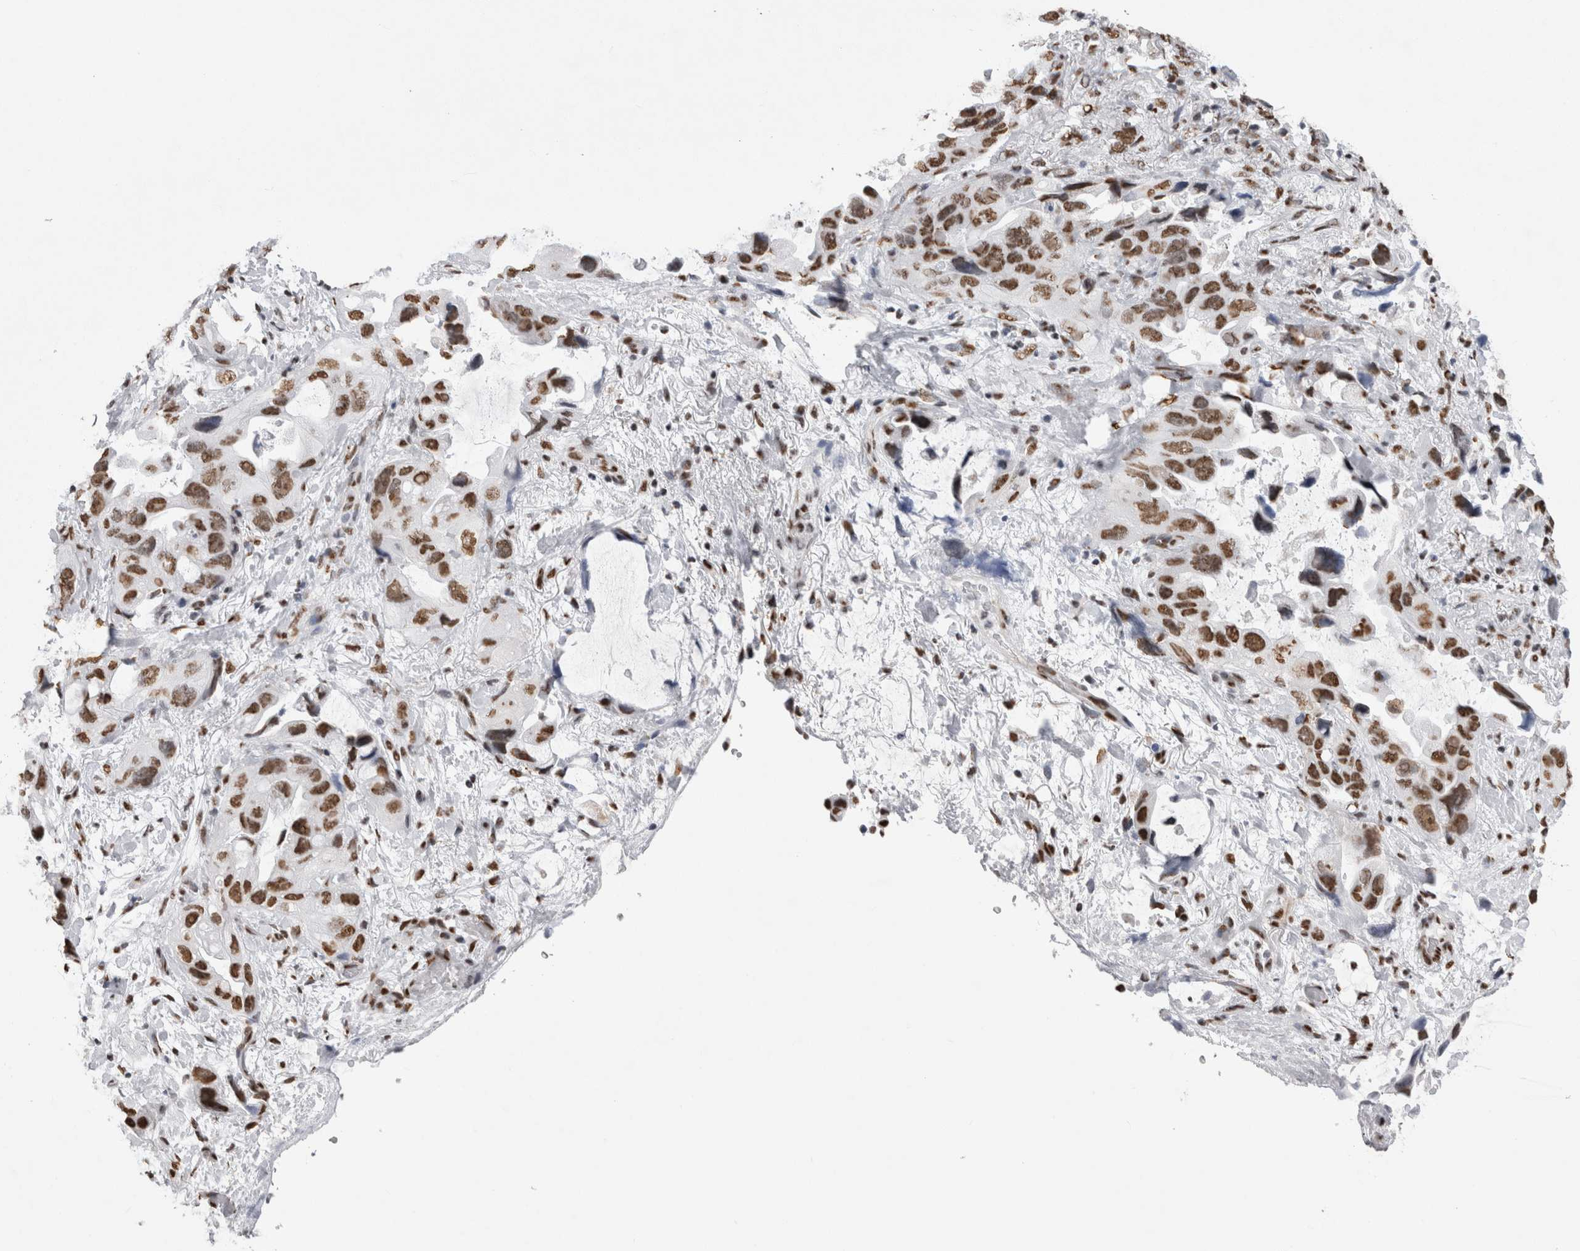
{"staining": {"intensity": "strong", "quantity": ">75%", "location": "nuclear"}, "tissue": "lung cancer", "cell_type": "Tumor cells", "image_type": "cancer", "snomed": [{"axis": "morphology", "description": "Squamous cell carcinoma, NOS"}, {"axis": "topography", "description": "Lung"}], "caption": "Lung cancer stained for a protein (brown) reveals strong nuclear positive expression in about >75% of tumor cells.", "gene": "ALPK3", "patient": {"sex": "female", "age": 73}}